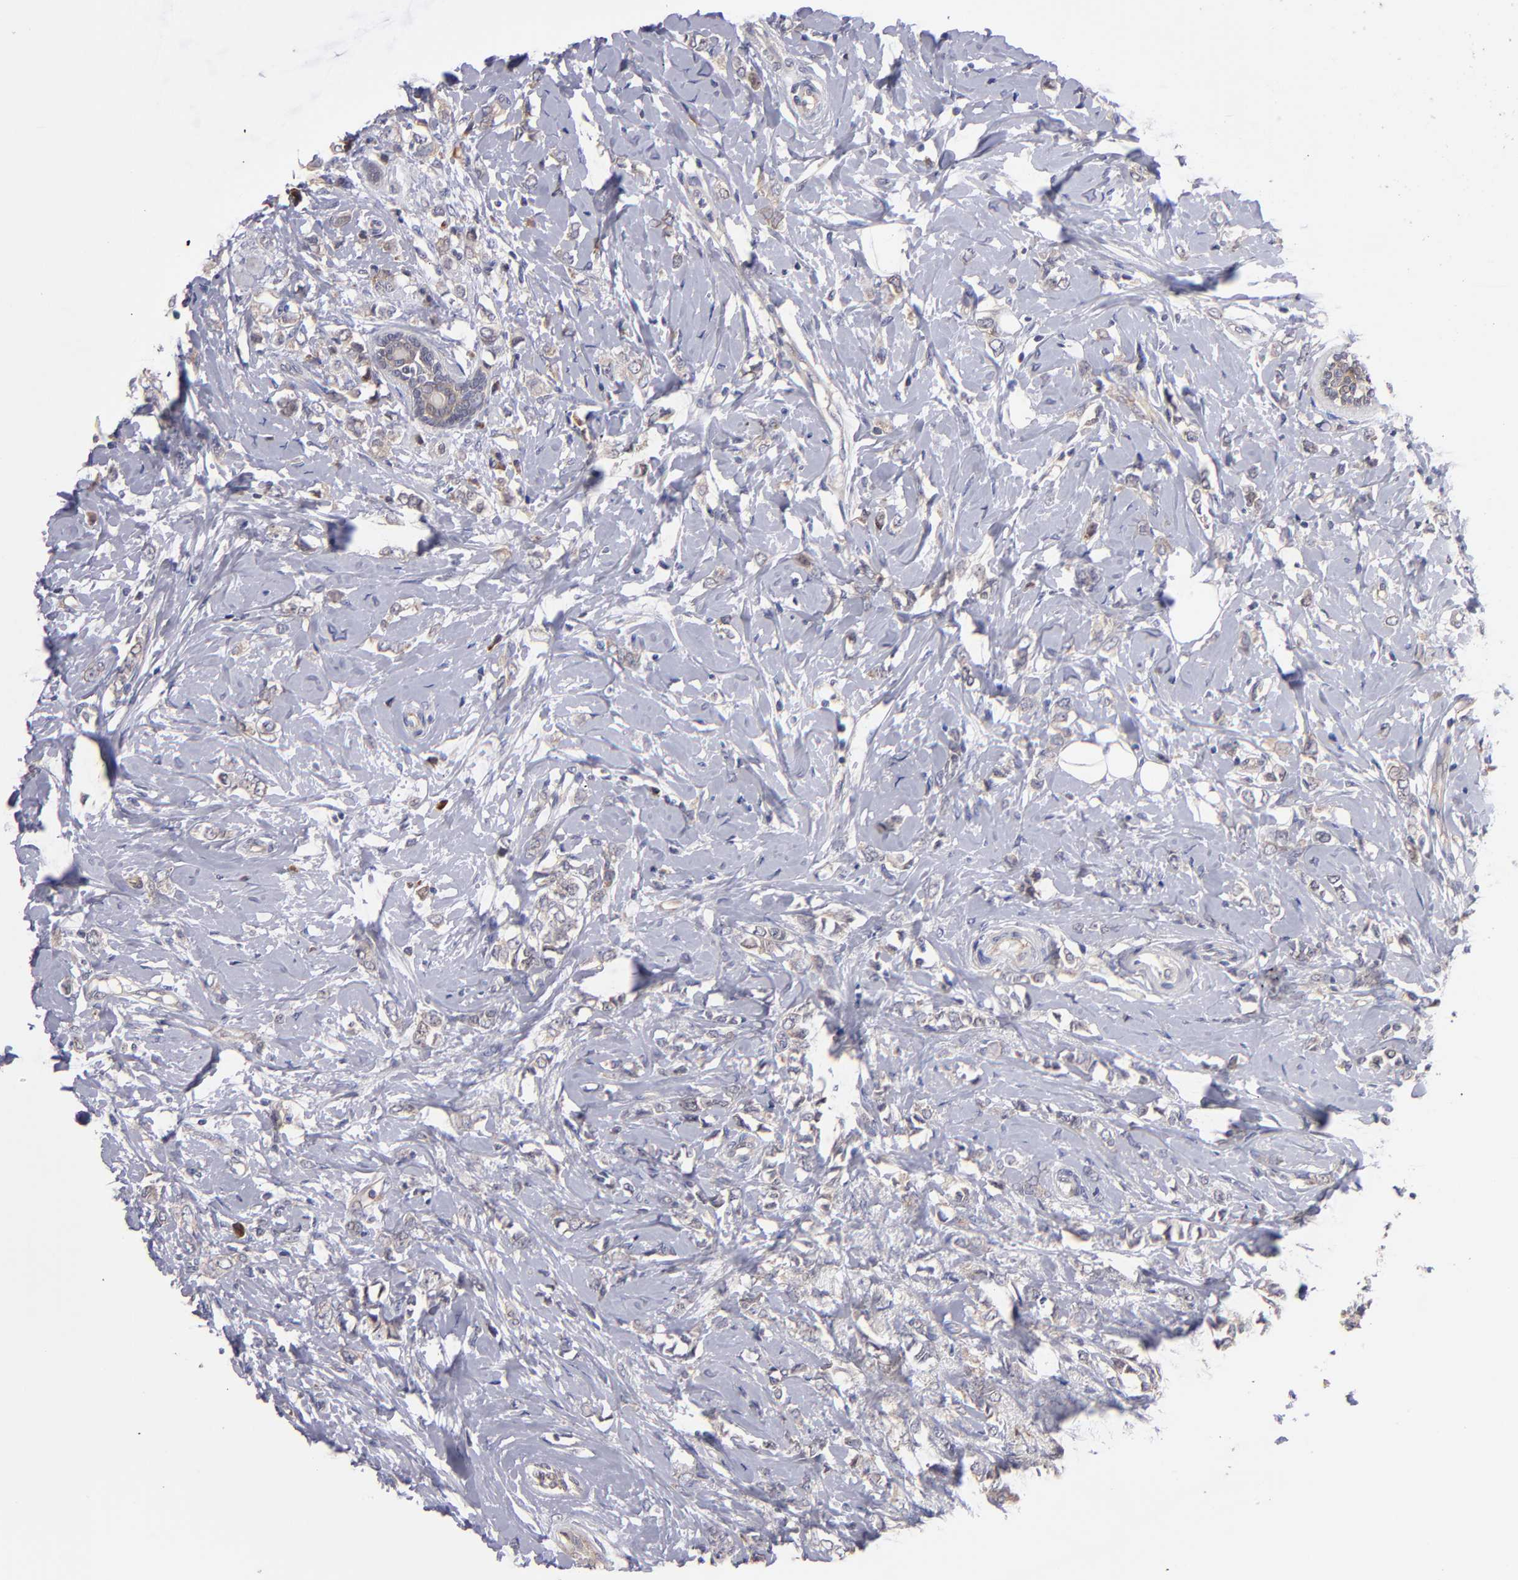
{"staining": {"intensity": "moderate", "quantity": ">75%", "location": "cytoplasmic/membranous"}, "tissue": "breast cancer", "cell_type": "Tumor cells", "image_type": "cancer", "snomed": [{"axis": "morphology", "description": "Normal tissue, NOS"}, {"axis": "morphology", "description": "Lobular carcinoma"}, {"axis": "topography", "description": "Breast"}], "caption": "Human breast lobular carcinoma stained for a protein (brown) reveals moderate cytoplasmic/membranous positive positivity in approximately >75% of tumor cells.", "gene": "EIF3L", "patient": {"sex": "female", "age": 47}}